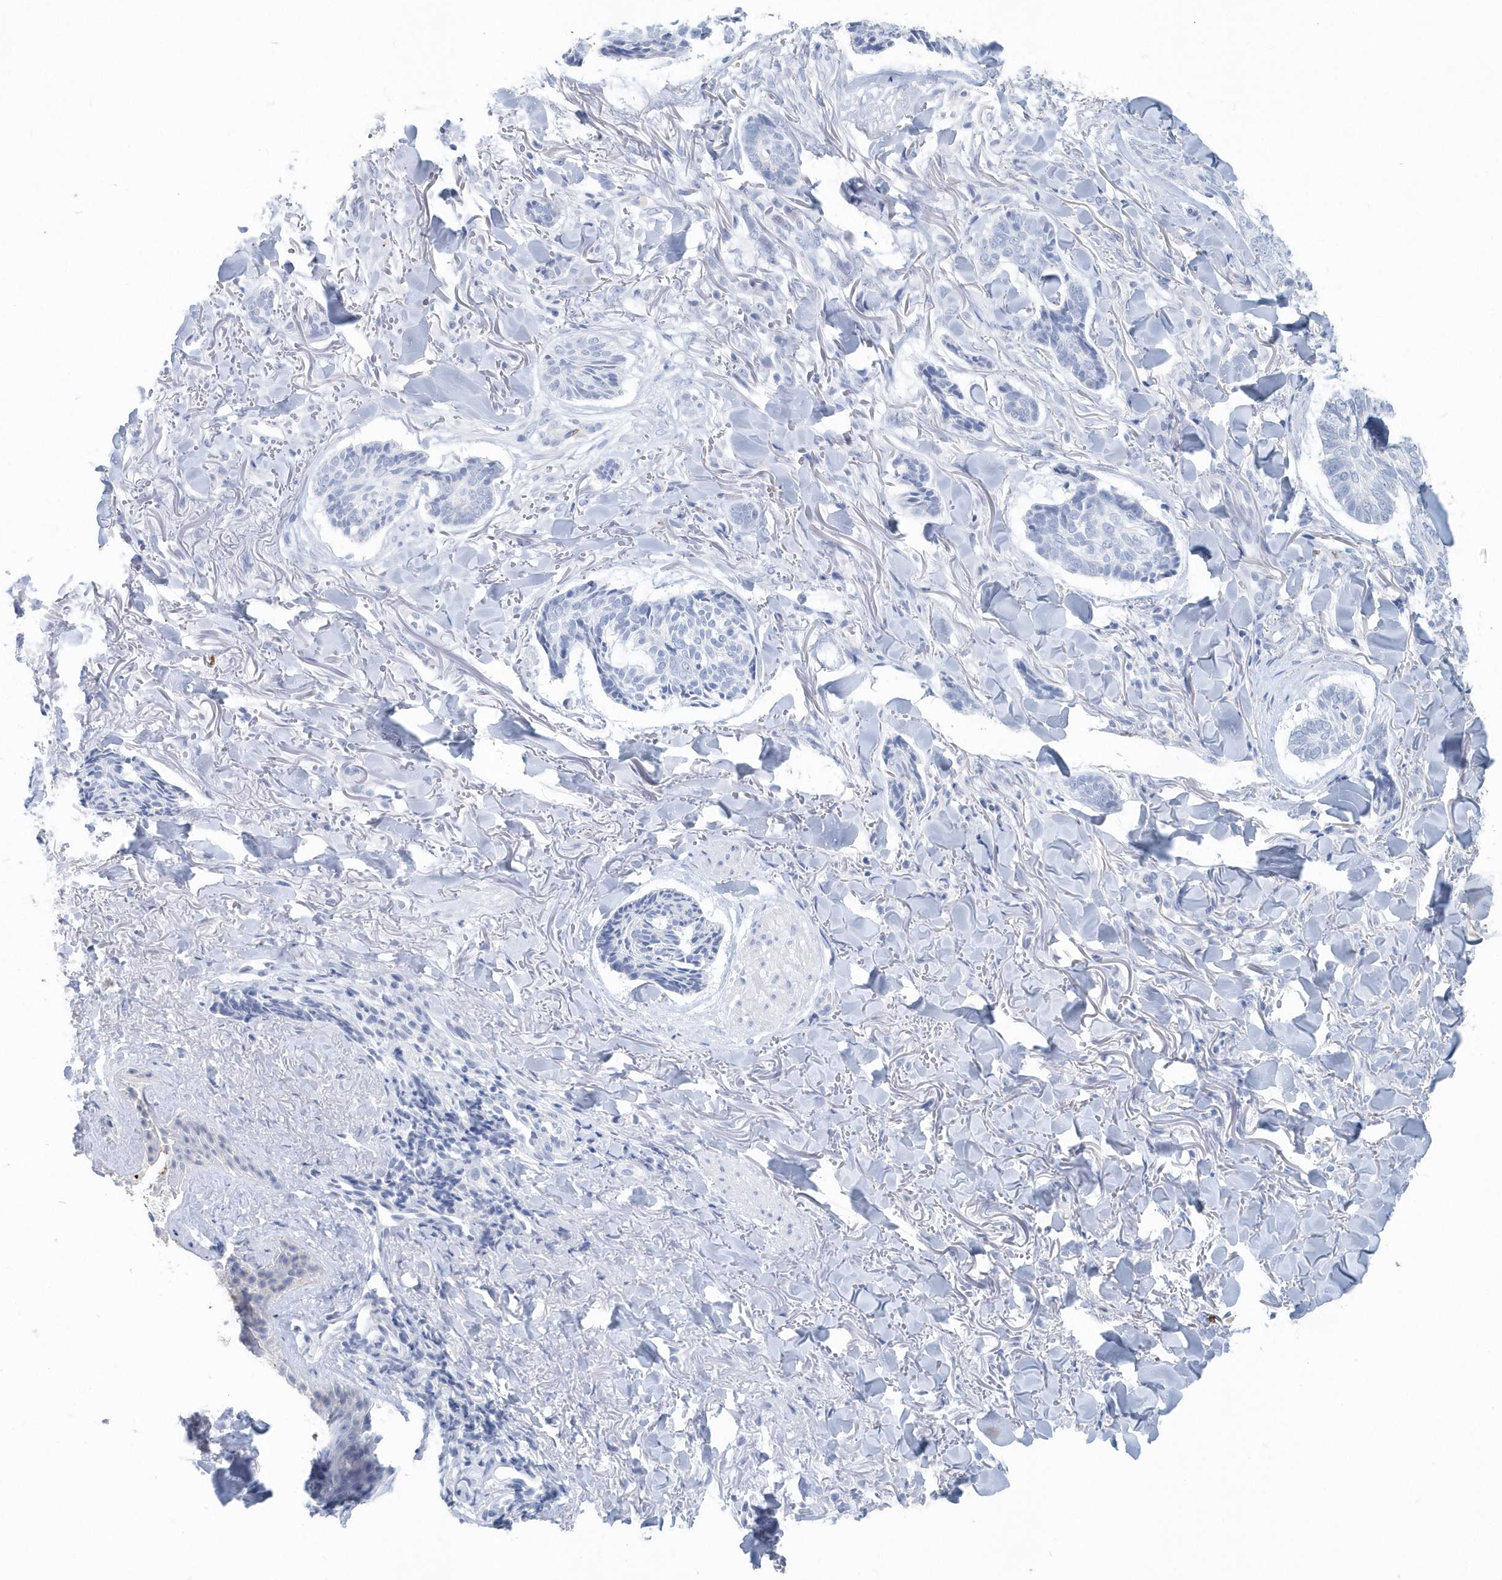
{"staining": {"intensity": "negative", "quantity": "none", "location": "none"}, "tissue": "skin cancer", "cell_type": "Tumor cells", "image_type": "cancer", "snomed": [{"axis": "morphology", "description": "Basal cell carcinoma"}, {"axis": "topography", "description": "Skin"}], "caption": "This is an immunohistochemistry photomicrograph of skin cancer. There is no staining in tumor cells.", "gene": "HBA2", "patient": {"sex": "male", "age": 43}}